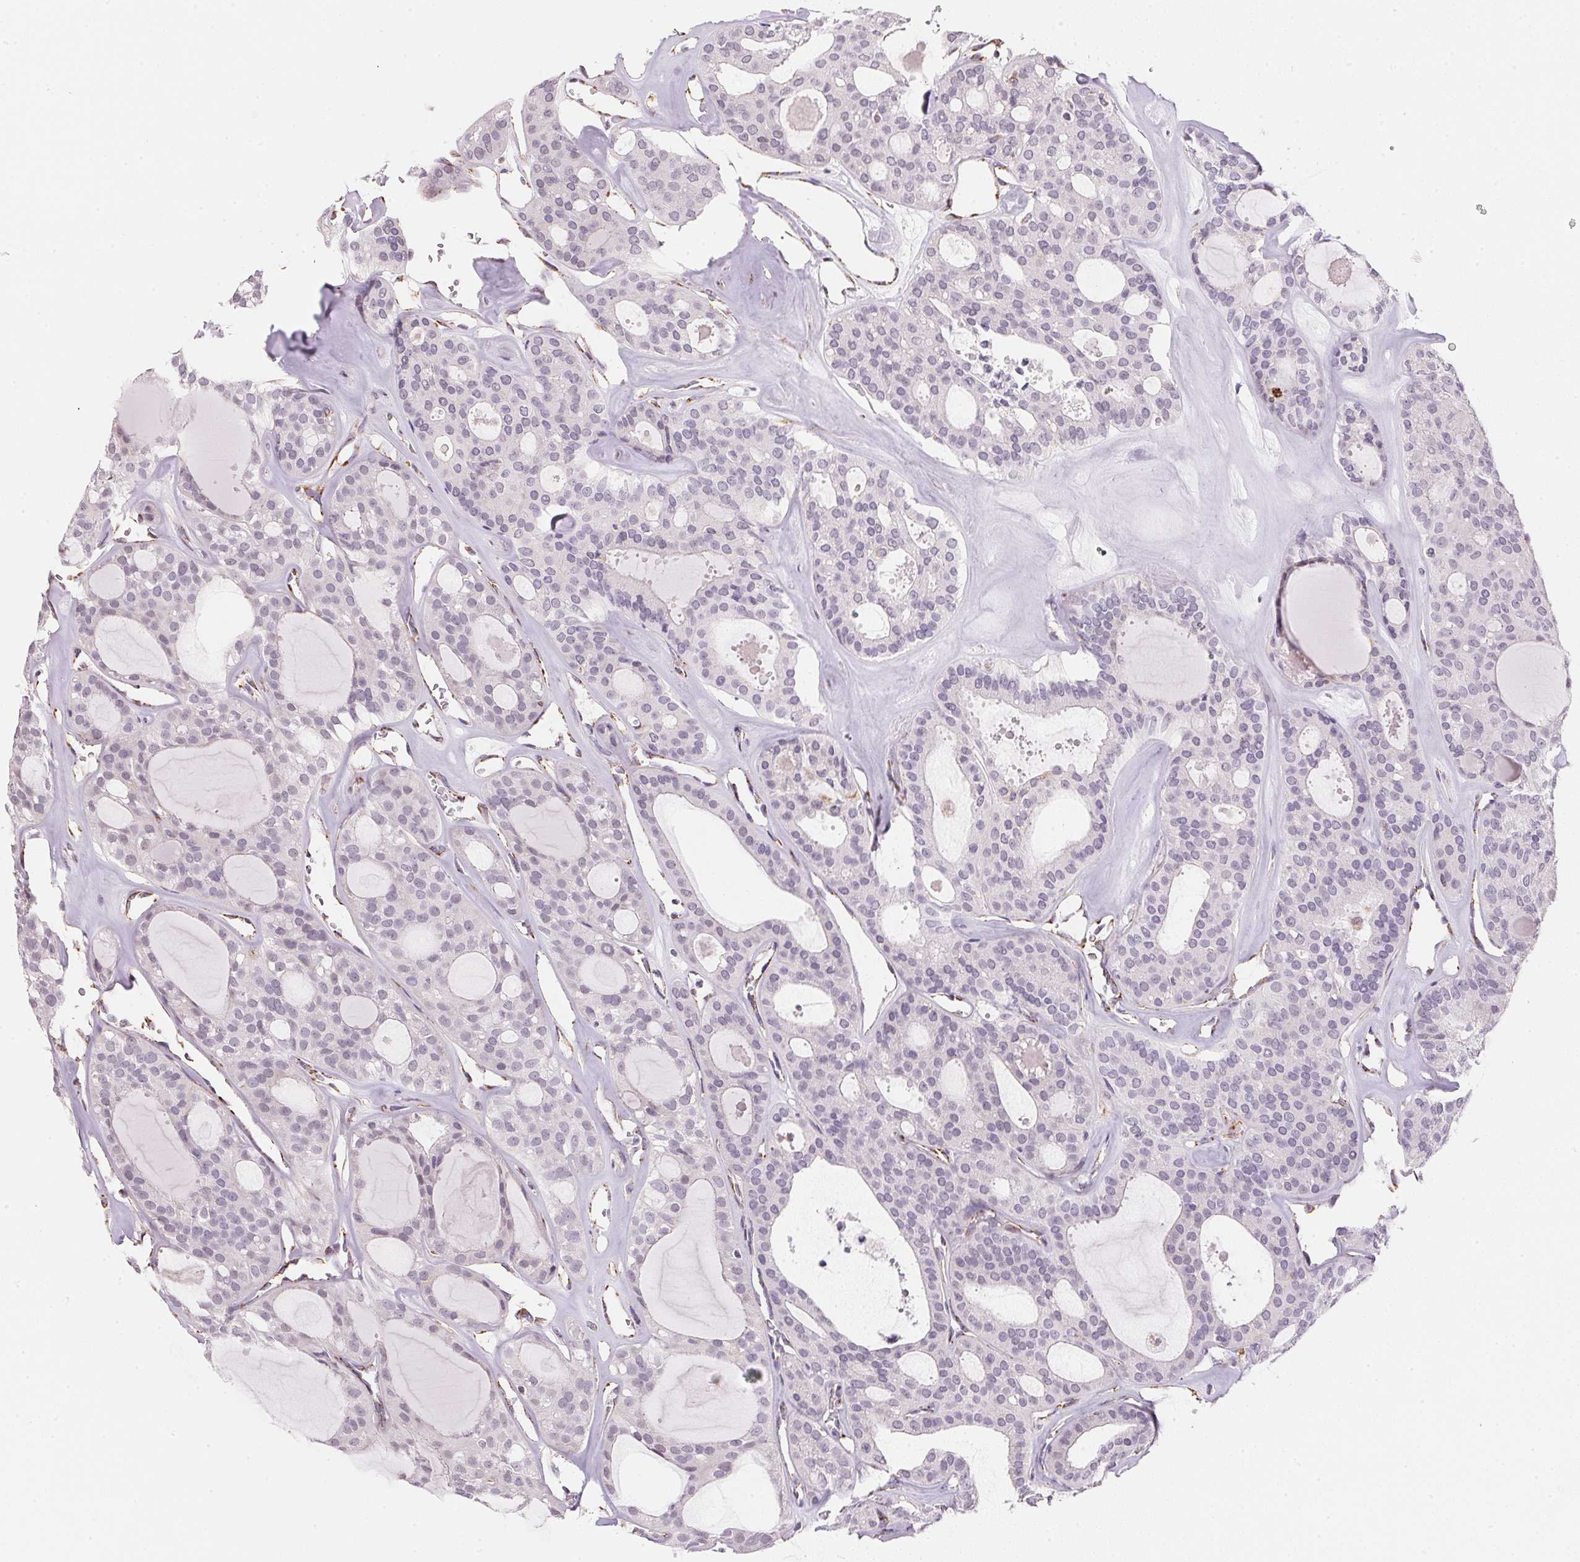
{"staining": {"intensity": "negative", "quantity": "none", "location": "none"}, "tissue": "thyroid cancer", "cell_type": "Tumor cells", "image_type": "cancer", "snomed": [{"axis": "morphology", "description": "Follicular adenoma carcinoma, NOS"}, {"axis": "topography", "description": "Thyroid gland"}], "caption": "Immunohistochemistry (IHC) histopathology image of neoplastic tissue: follicular adenoma carcinoma (thyroid) stained with DAB displays no significant protein expression in tumor cells.", "gene": "GIPC2", "patient": {"sex": "male", "age": 75}}